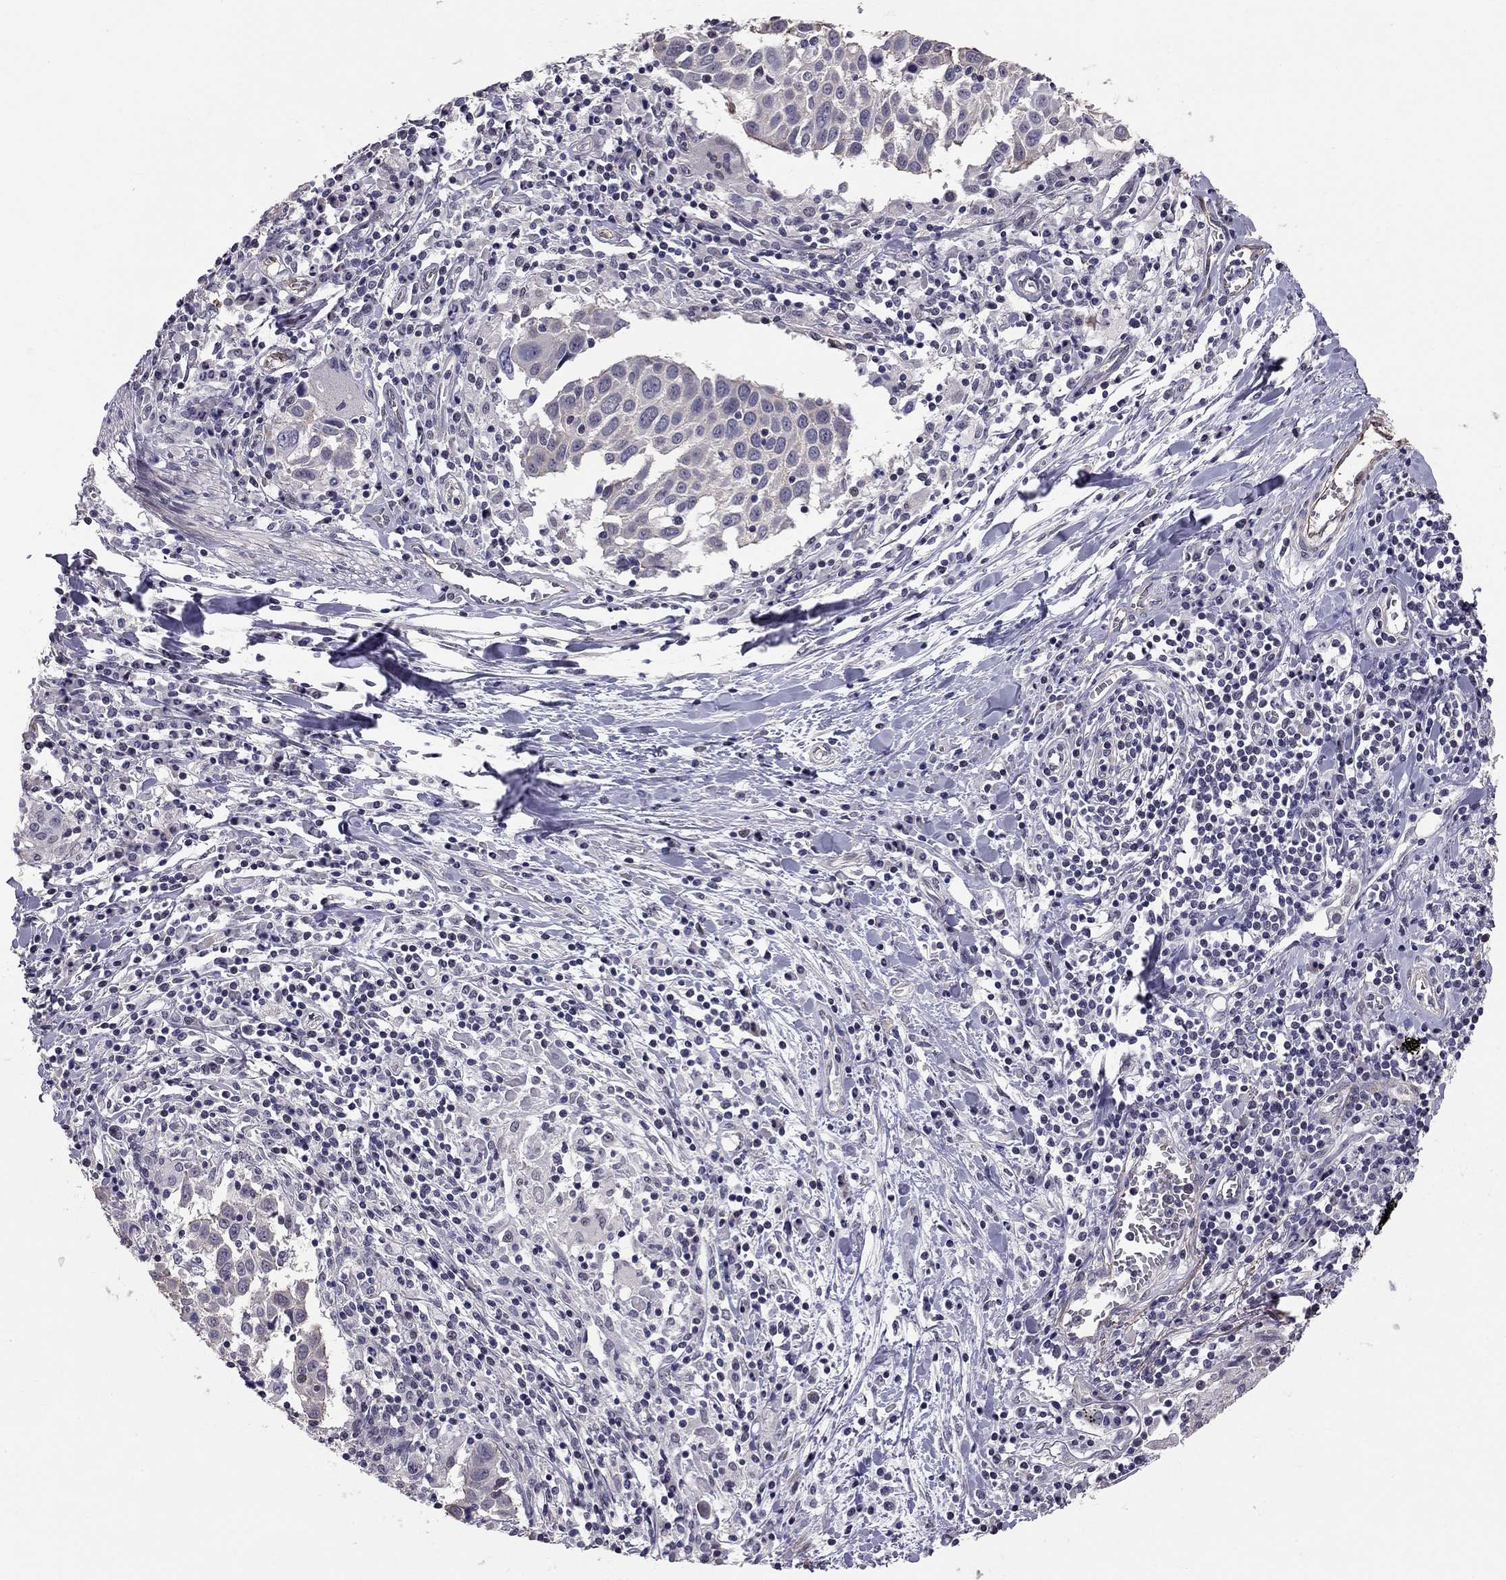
{"staining": {"intensity": "negative", "quantity": "none", "location": "none"}, "tissue": "lung cancer", "cell_type": "Tumor cells", "image_type": "cancer", "snomed": [{"axis": "morphology", "description": "Squamous cell carcinoma, NOS"}, {"axis": "topography", "description": "Lung"}], "caption": "Immunohistochemical staining of human squamous cell carcinoma (lung) shows no significant staining in tumor cells. (Stains: DAB (3,3'-diaminobenzidine) immunohistochemistry with hematoxylin counter stain, Microscopy: brightfield microscopy at high magnification).", "gene": "GJB4", "patient": {"sex": "male", "age": 57}}